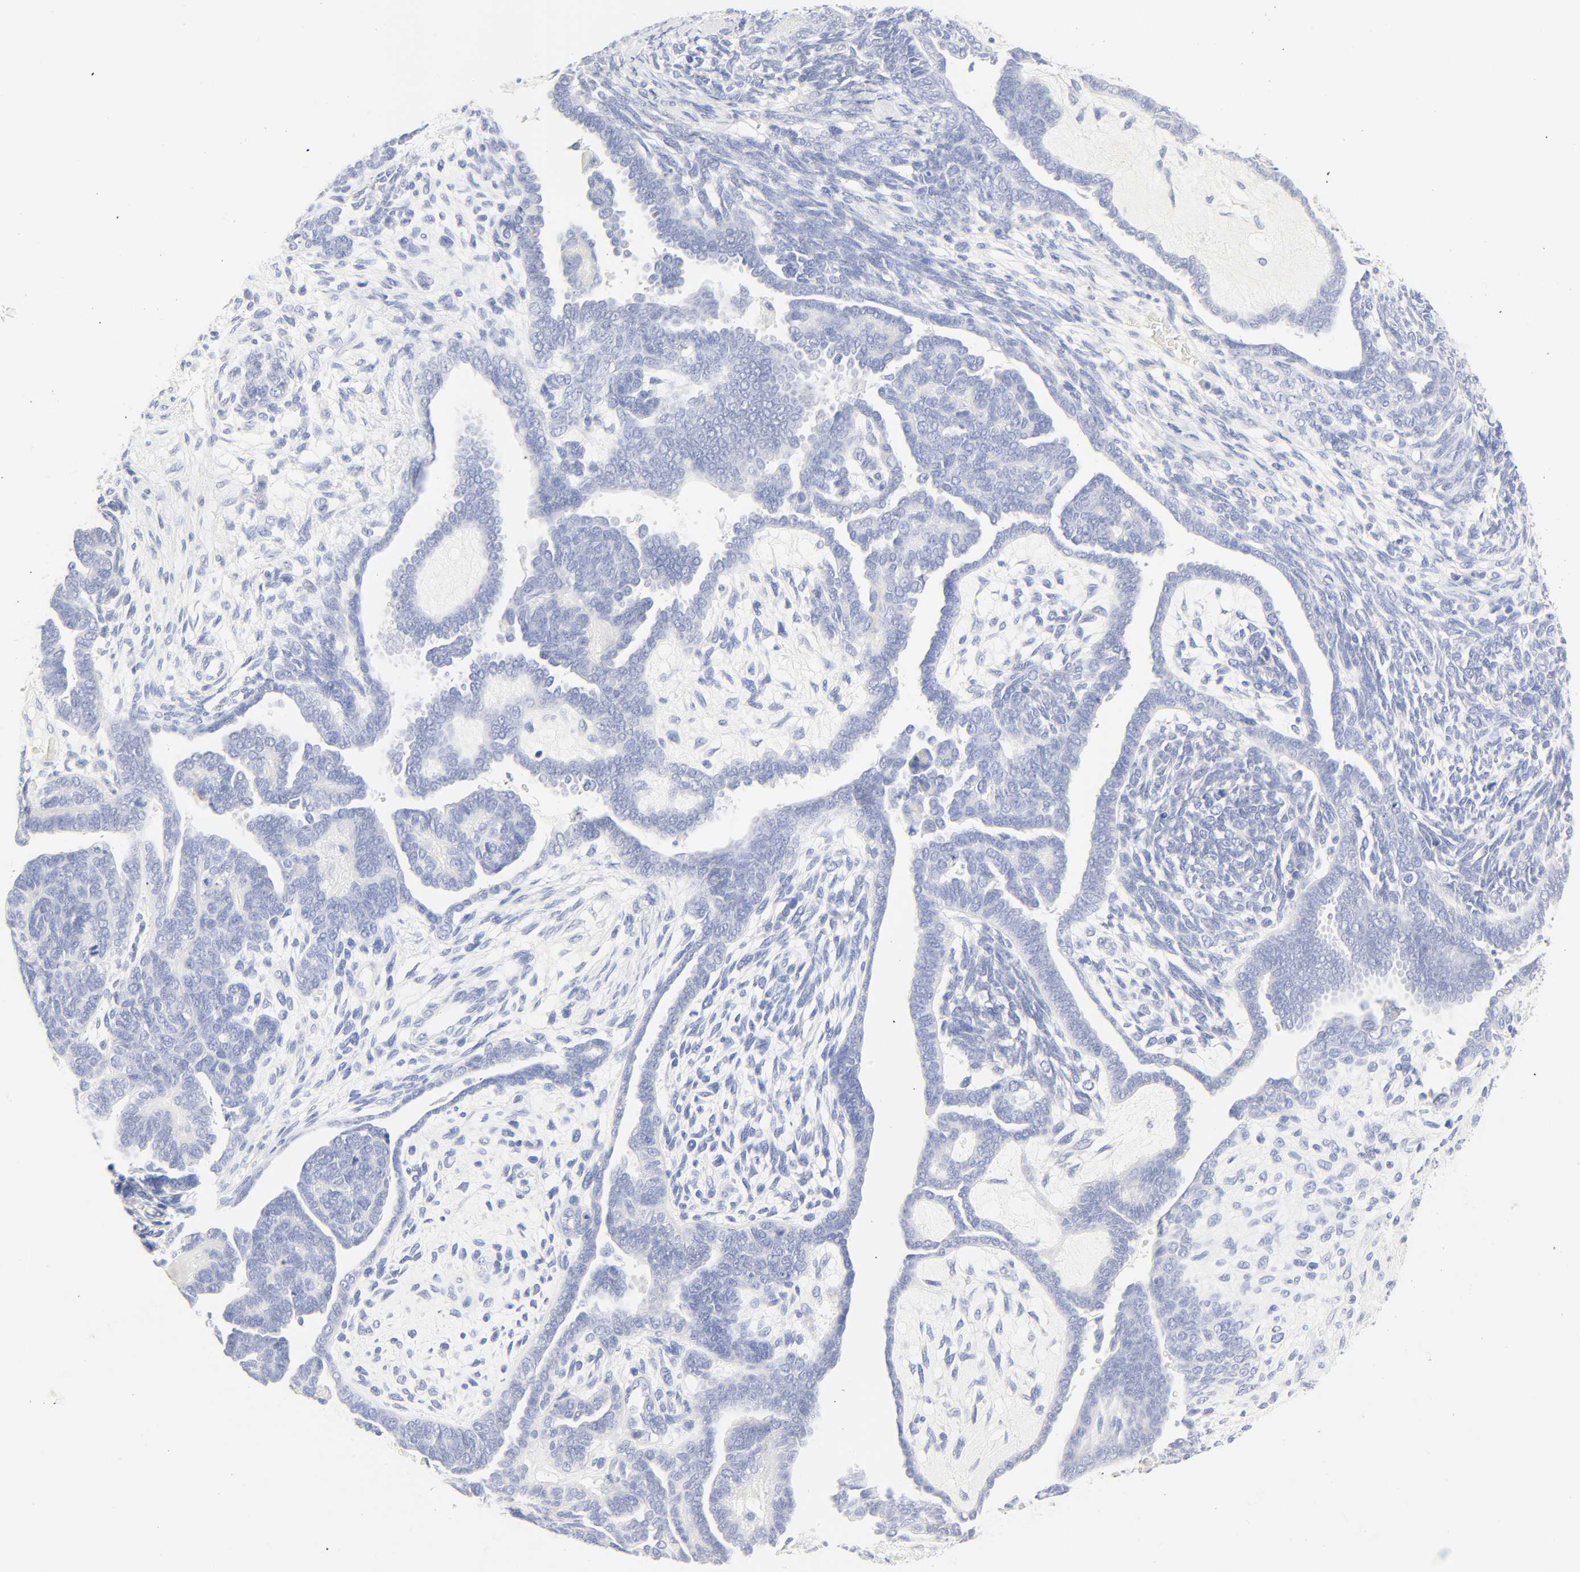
{"staining": {"intensity": "negative", "quantity": "none", "location": "none"}, "tissue": "endometrial cancer", "cell_type": "Tumor cells", "image_type": "cancer", "snomed": [{"axis": "morphology", "description": "Neoplasm, malignant, NOS"}, {"axis": "topography", "description": "Endometrium"}], "caption": "DAB (3,3'-diaminobenzidine) immunohistochemical staining of endometrial cancer (neoplasm (malignant)) demonstrates no significant expression in tumor cells. Nuclei are stained in blue.", "gene": "SLCO1B3", "patient": {"sex": "female", "age": 74}}